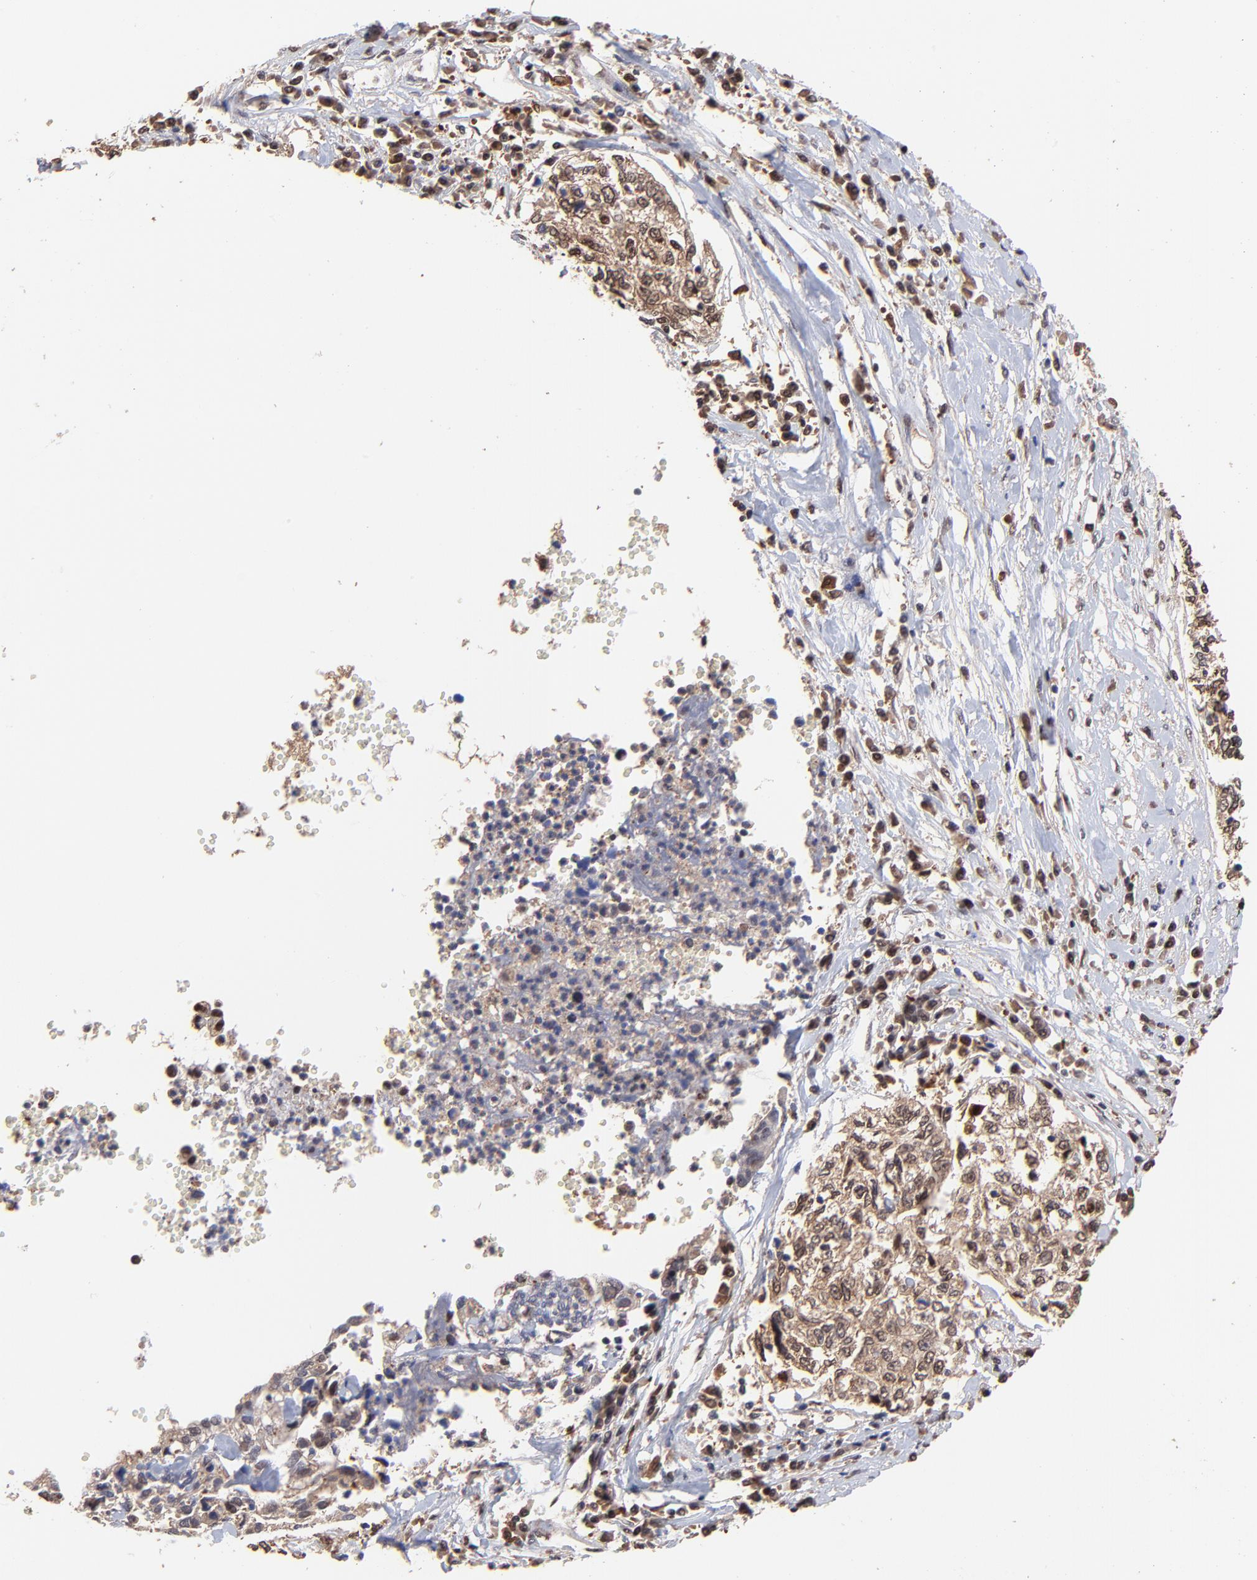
{"staining": {"intensity": "moderate", "quantity": ">75%", "location": "cytoplasmic/membranous"}, "tissue": "cervical cancer", "cell_type": "Tumor cells", "image_type": "cancer", "snomed": [{"axis": "morphology", "description": "Normal tissue, NOS"}, {"axis": "morphology", "description": "Squamous cell carcinoma, NOS"}, {"axis": "topography", "description": "Cervix"}], "caption": "A brown stain labels moderate cytoplasmic/membranous positivity of a protein in human squamous cell carcinoma (cervical) tumor cells.", "gene": "PSMA6", "patient": {"sex": "female", "age": 45}}